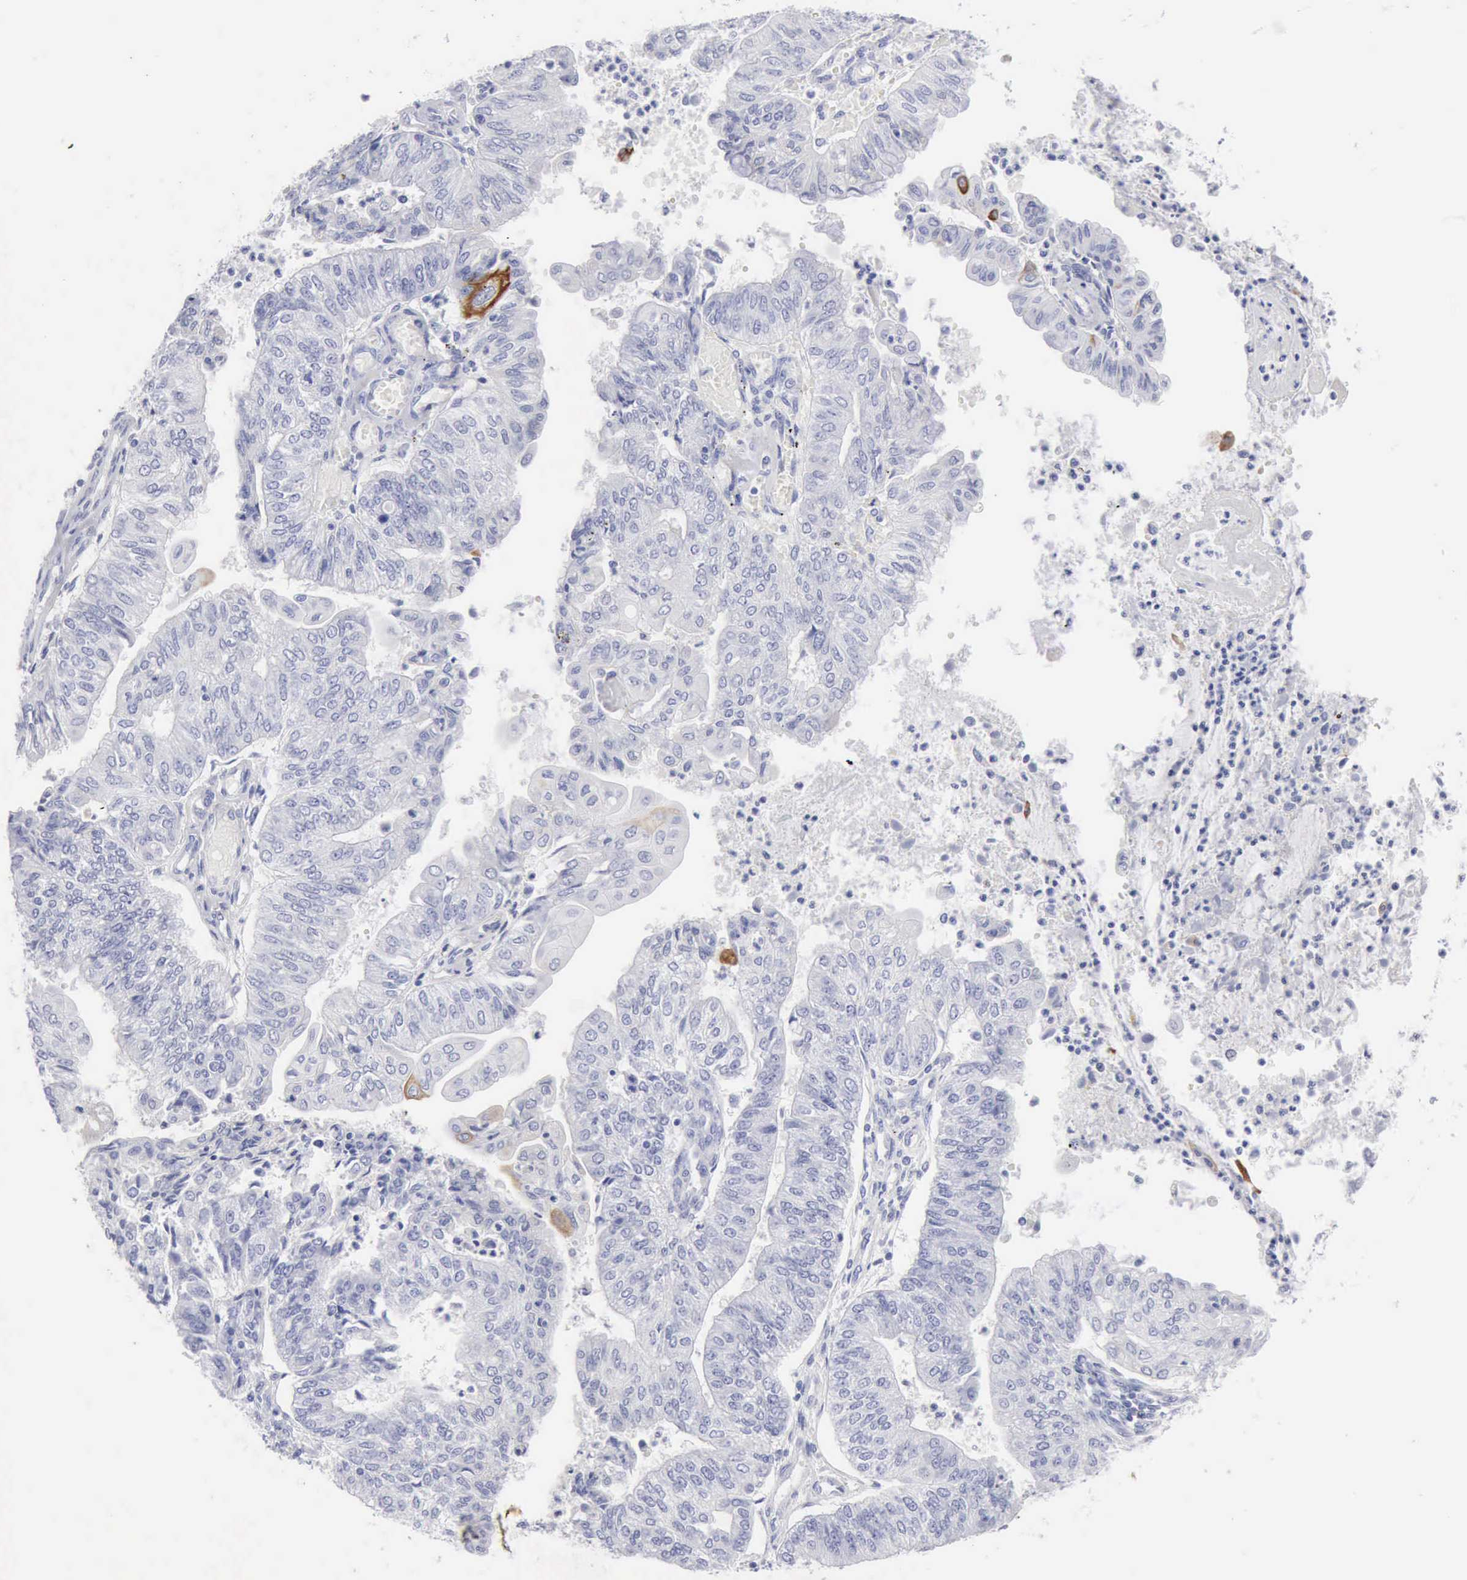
{"staining": {"intensity": "moderate", "quantity": "<25%", "location": "cytoplasmic/membranous"}, "tissue": "endometrial cancer", "cell_type": "Tumor cells", "image_type": "cancer", "snomed": [{"axis": "morphology", "description": "Adenocarcinoma, NOS"}, {"axis": "topography", "description": "Endometrium"}], "caption": "Human endometrial cancer (adenocarcinoma) stained with a brown dye reveals moderate cytoplasmic/membranous positive staining in about <25% of tumor cells.", "gene": "KRT5", "patient": {"sex": "female", "age": 59}}